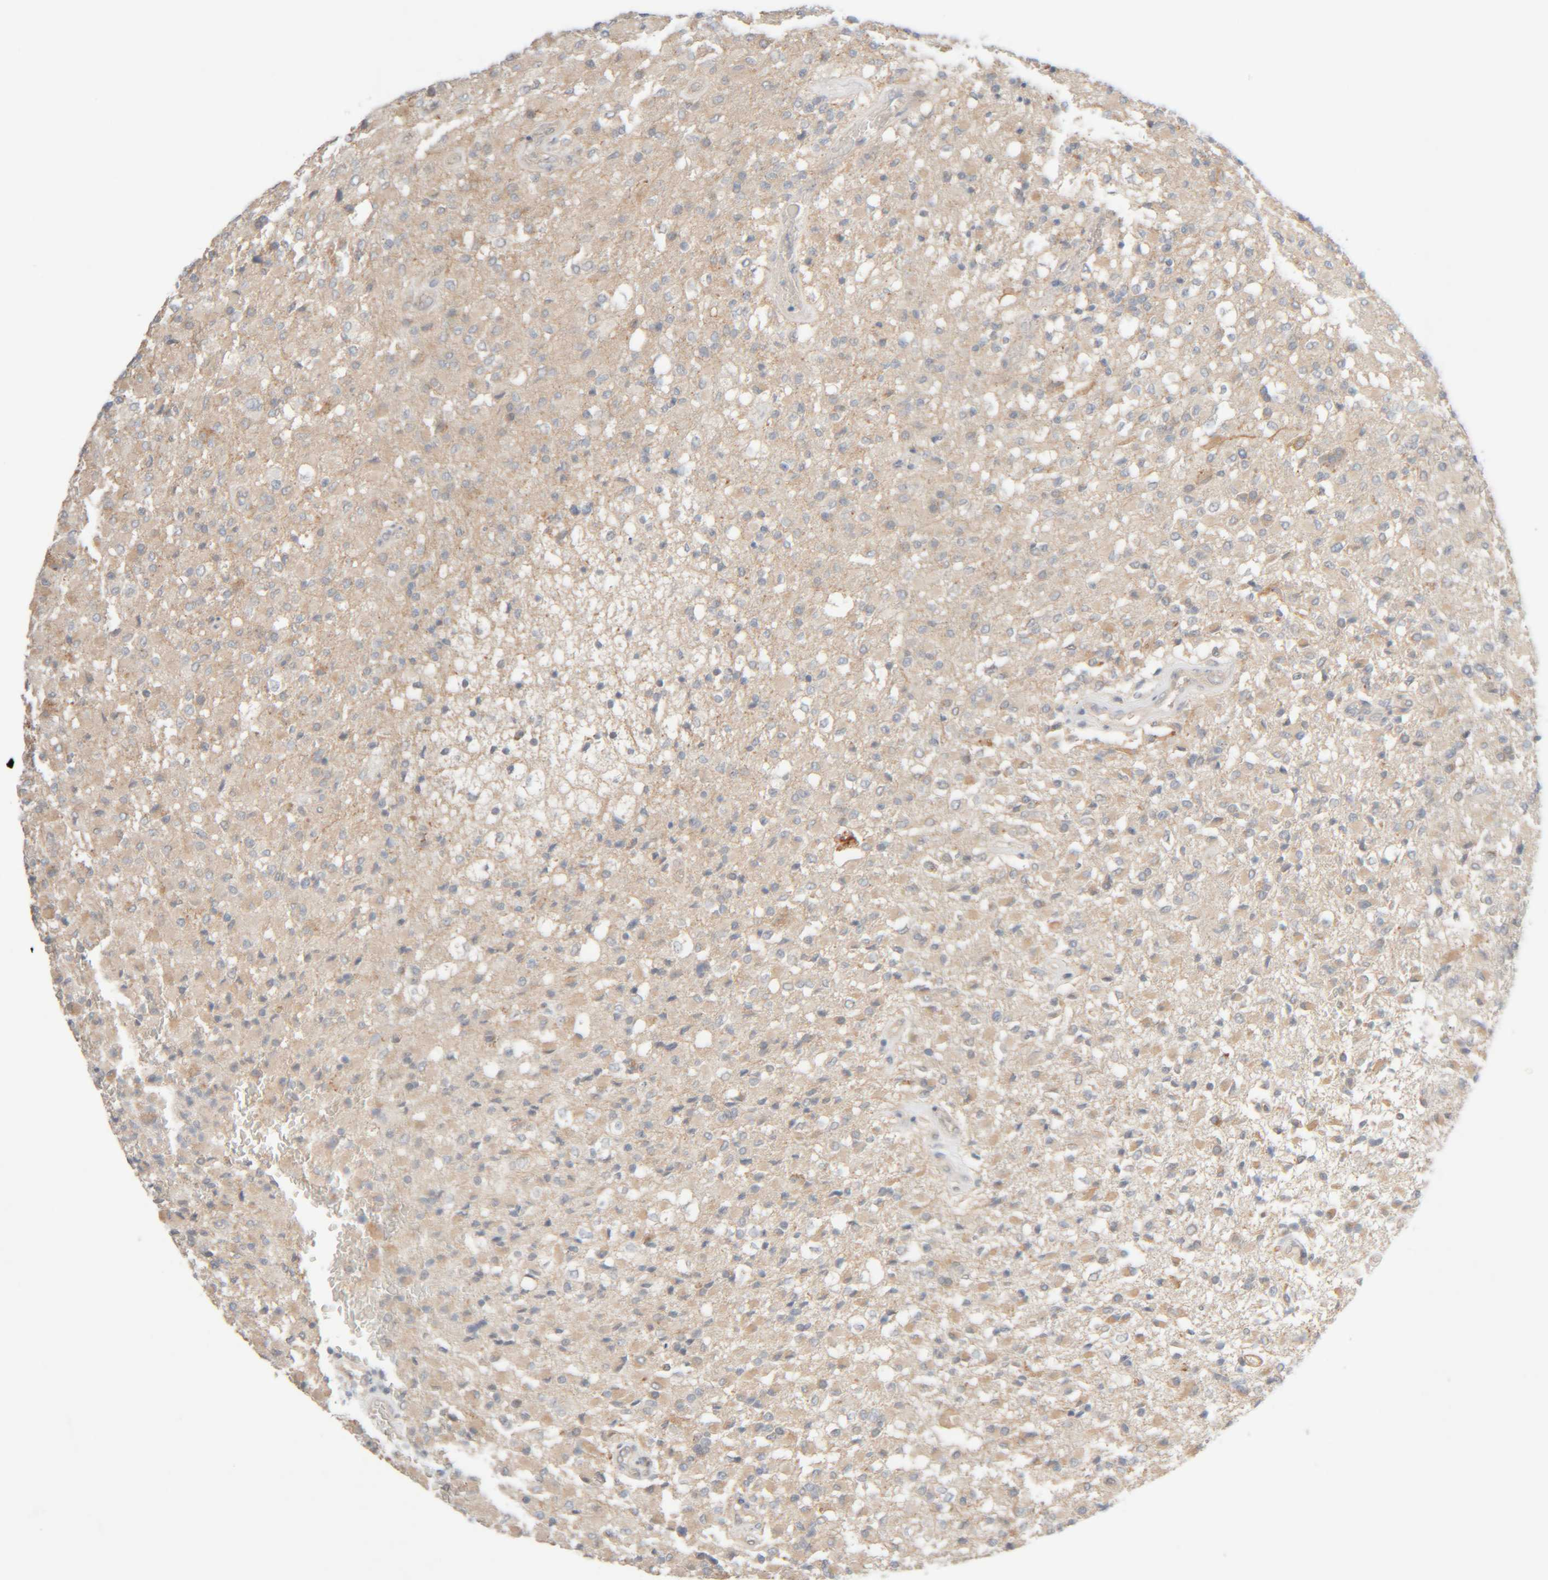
{"staining": {"intensity": "weak", "quantity": "<25%", "location": "cytoplasmic/membranous"}, "tissue": "glioma", "cell_type": "Tumor cells", "image_type": "cancer", "snomed": [{"axis": "morphology", "description": "Glioma, malignant, High grade"}, {"axis": "topography", "description": "Brain"}], "caption": "Tumor cells are negative for brown protein staining in glioma.", "gene": "CHKA", "patient": {"sex": "male", "age": 71}}